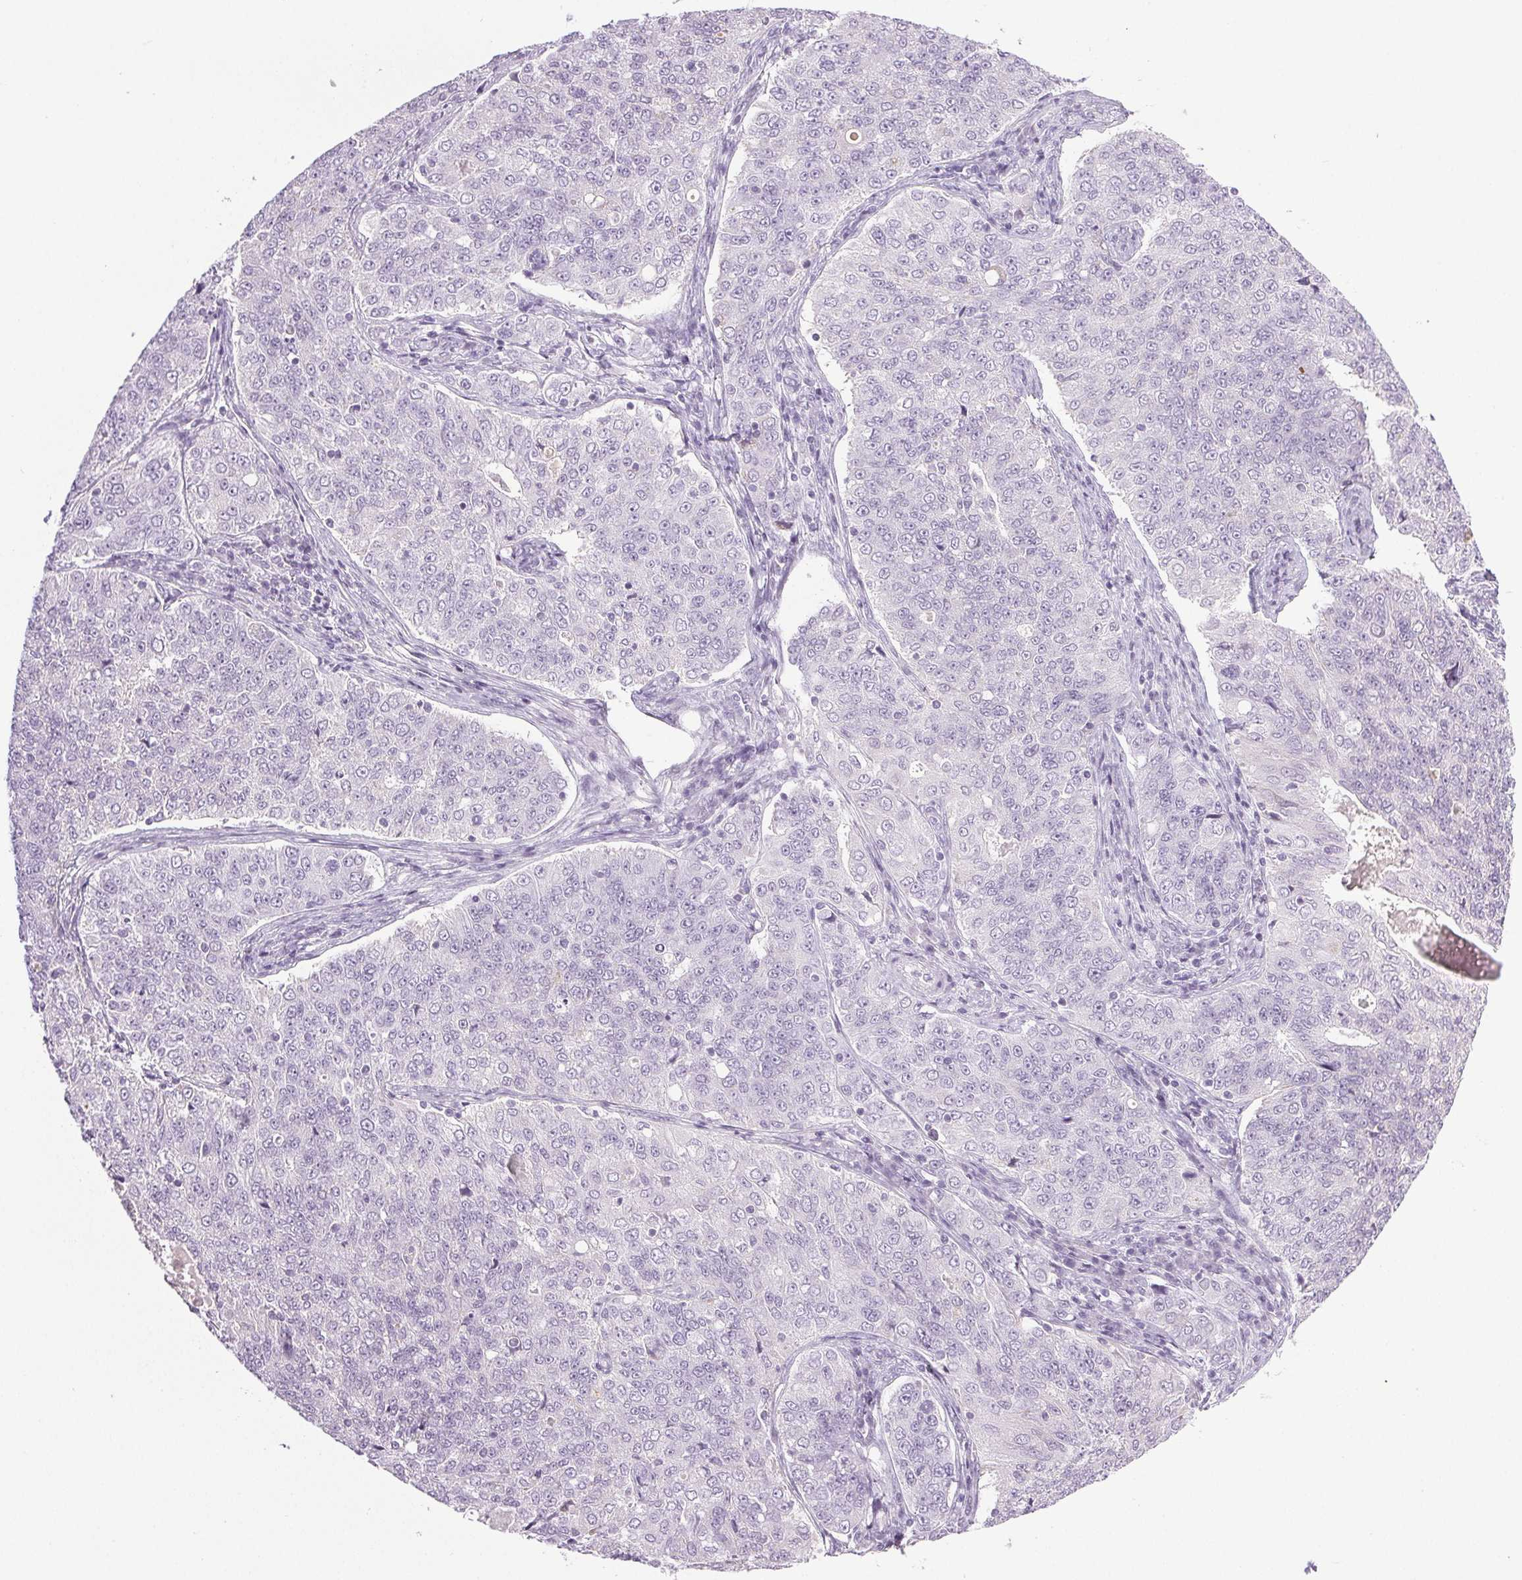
{"staining": {"intensity": "negative", "quantity": "none", "location": "none"}, "tissue": "endometrial cancer", "cell_type": "Tumor cells", "image_type": "cancer", "snomed": [{"axis": "morphology", "description": "Adenocarcinoma, NOS"}, {"axis": "topography", "description": "Endometrium"}], "caption": "Human adenocarcinoma (endometrial) stained for a protein using immunohistochemistry (IHC) reveals no staining in tumor cells.", "gene": "COL7A1", "patient": {"sex": "female", "age": 43}}